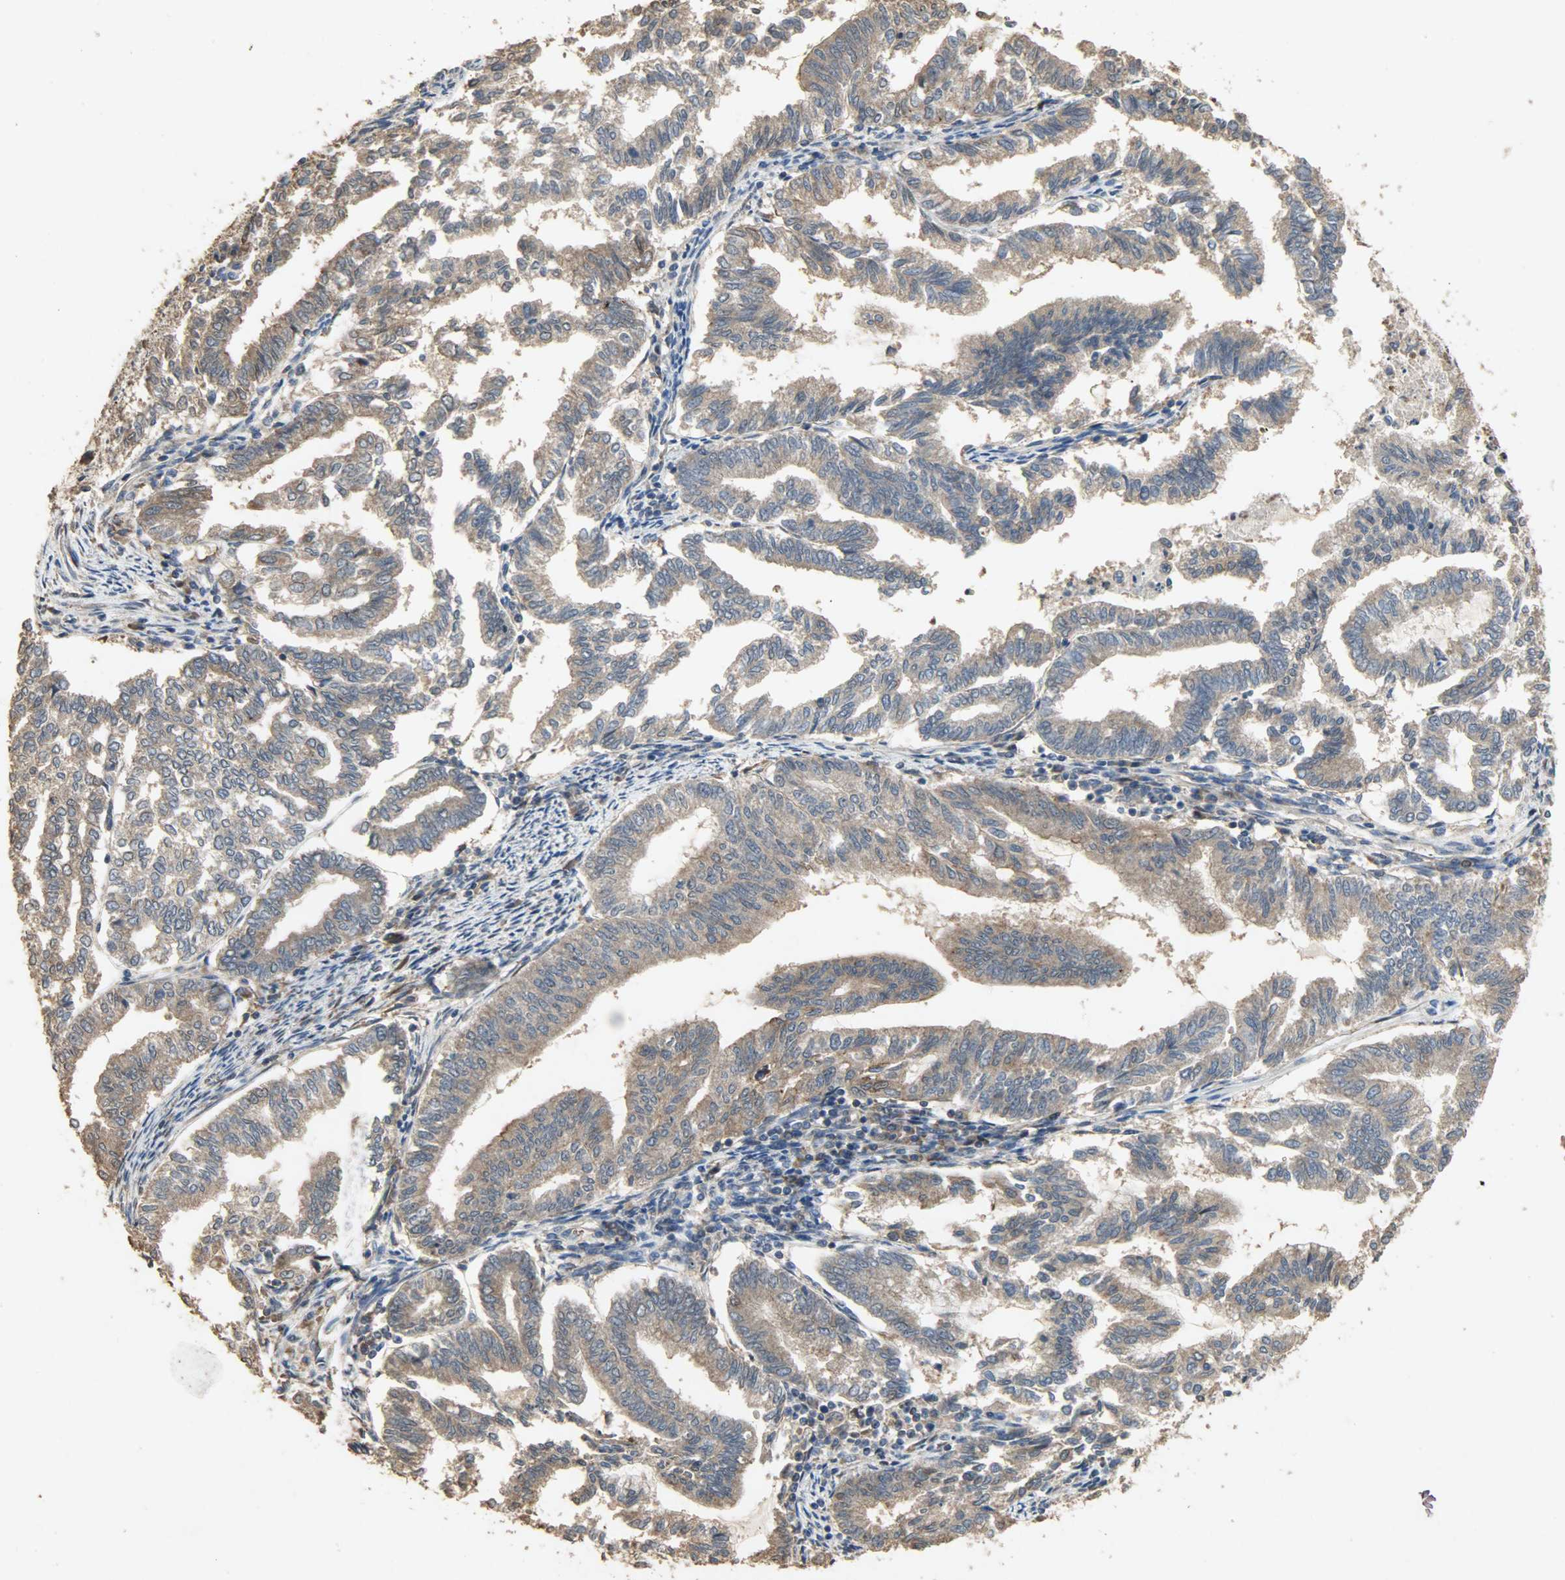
{"staining": {"intensity": "moderate", "quantity": ">75%", "location": "cytoplasmic/membranous"}, "tissue": "endometrial cancer", "cell_type": "Tumor cells", "image_type": "cancer", "snomed": [{"axis": "morphology", "description": "Adenocarcinoma, NOS"}, {"axis": "topography", "description": "Endometrium"}], "caption": "Endometrial cancer (adenocarcinoma) stained with a brown dye displays moderate cytoplasmic/membranous positive staining in about >75% of tumor cells.", "gene": "CDKN2C", "patient": {"sex": "female", "age": 79}}